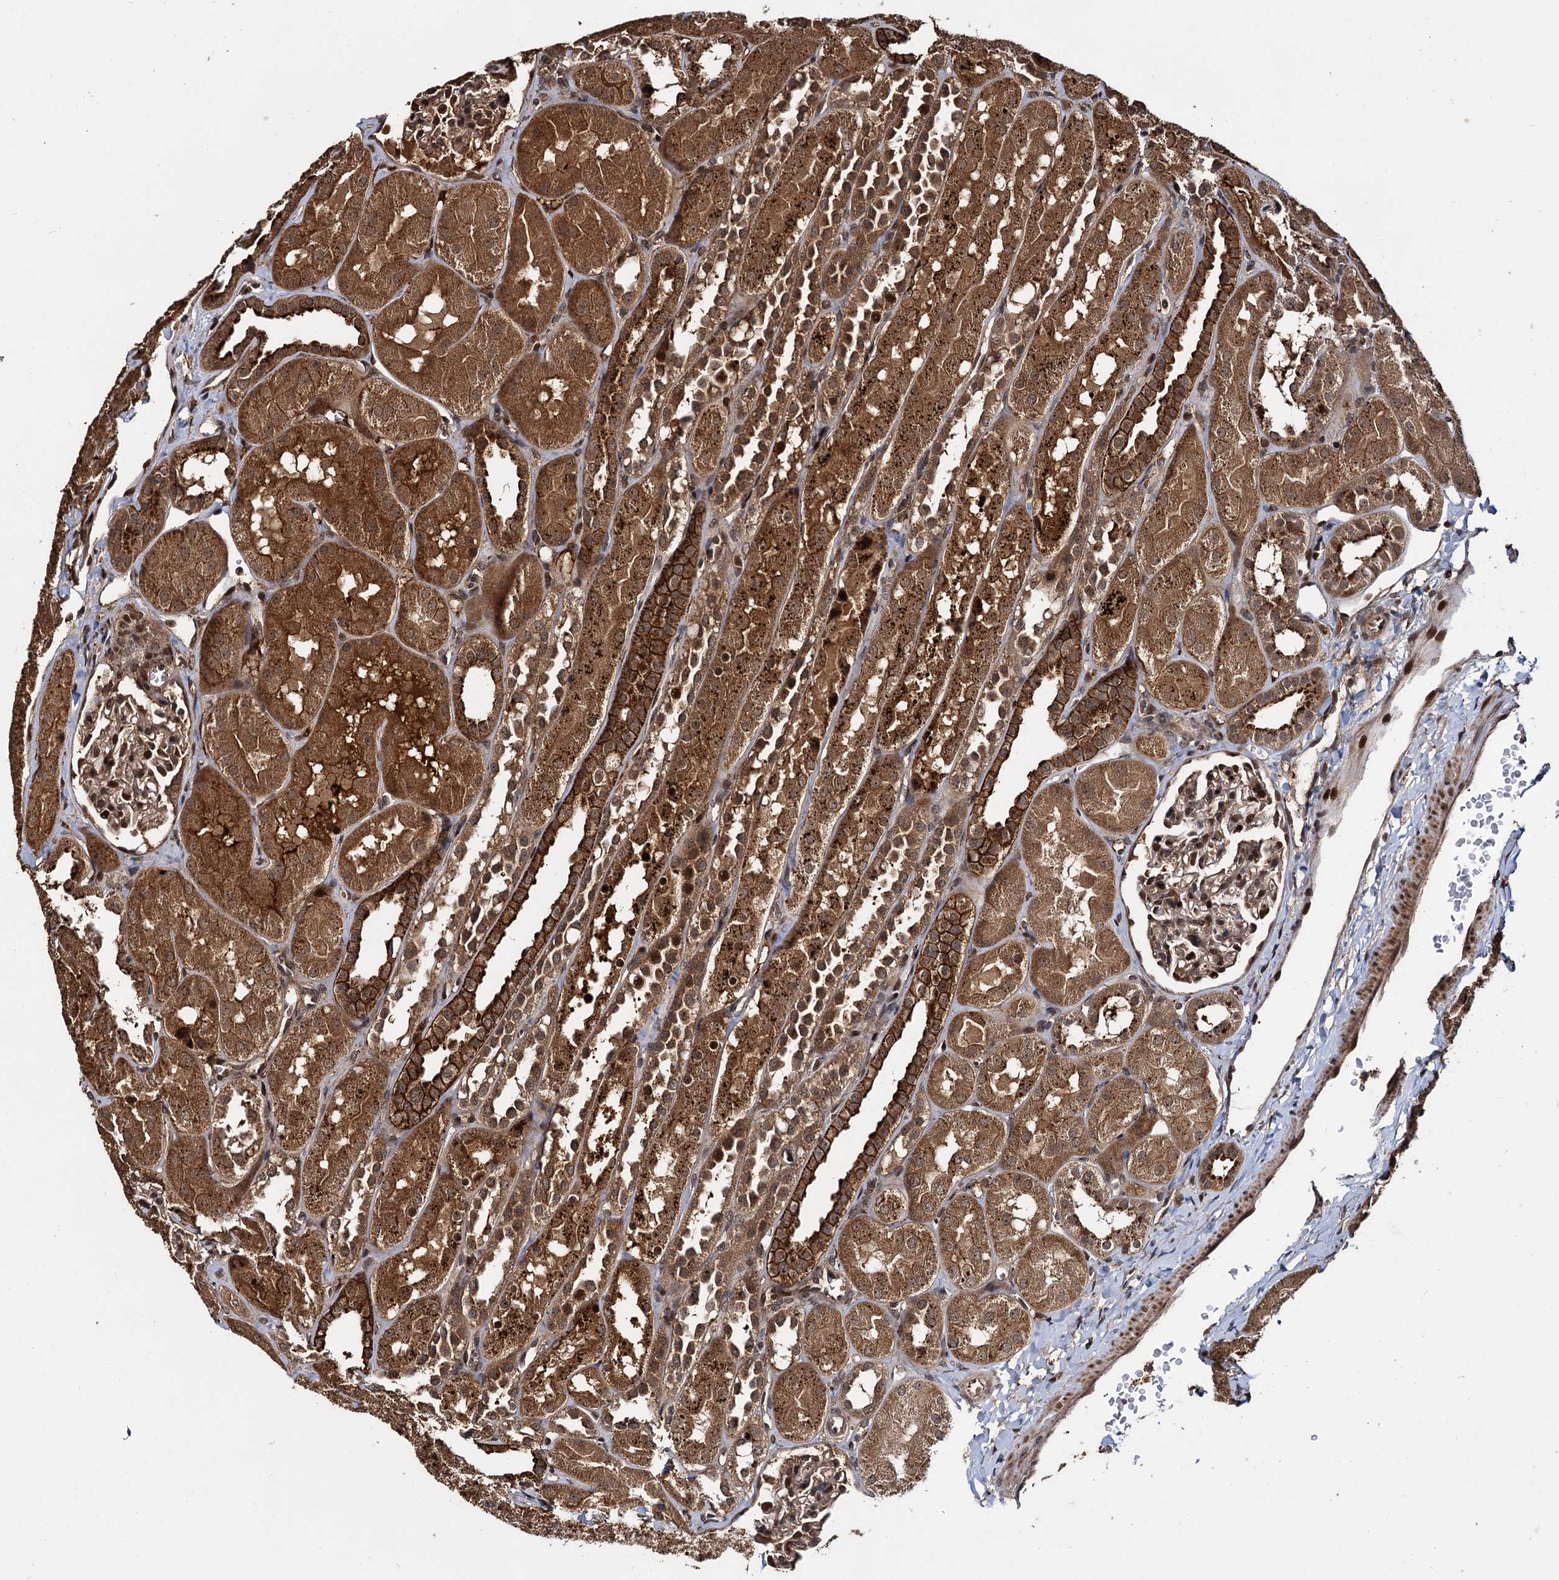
{"staining": {"intensity": "moderate", "quantity": ">75%", "location": "cytoplasmic/membranous,nuclear"}, "tissue": "kidney", "cell_type": "Cells in glomeruli", "image_type": "normal", "snomed": [{"axis": "morphology", "description": "Normal tissue, NOS"}, {"axis": "topography", "description": "Kidney"}, {"axis": "topography", "description": "Urinary bladder"}], "caption": "A brown stain labels moderate cytoplasmic/membranous,nuclear expression of a protein in cells in glomeruli of normal kidney.", "gene": "CEP192", "patient": {"sex": "male", "age": 16}}